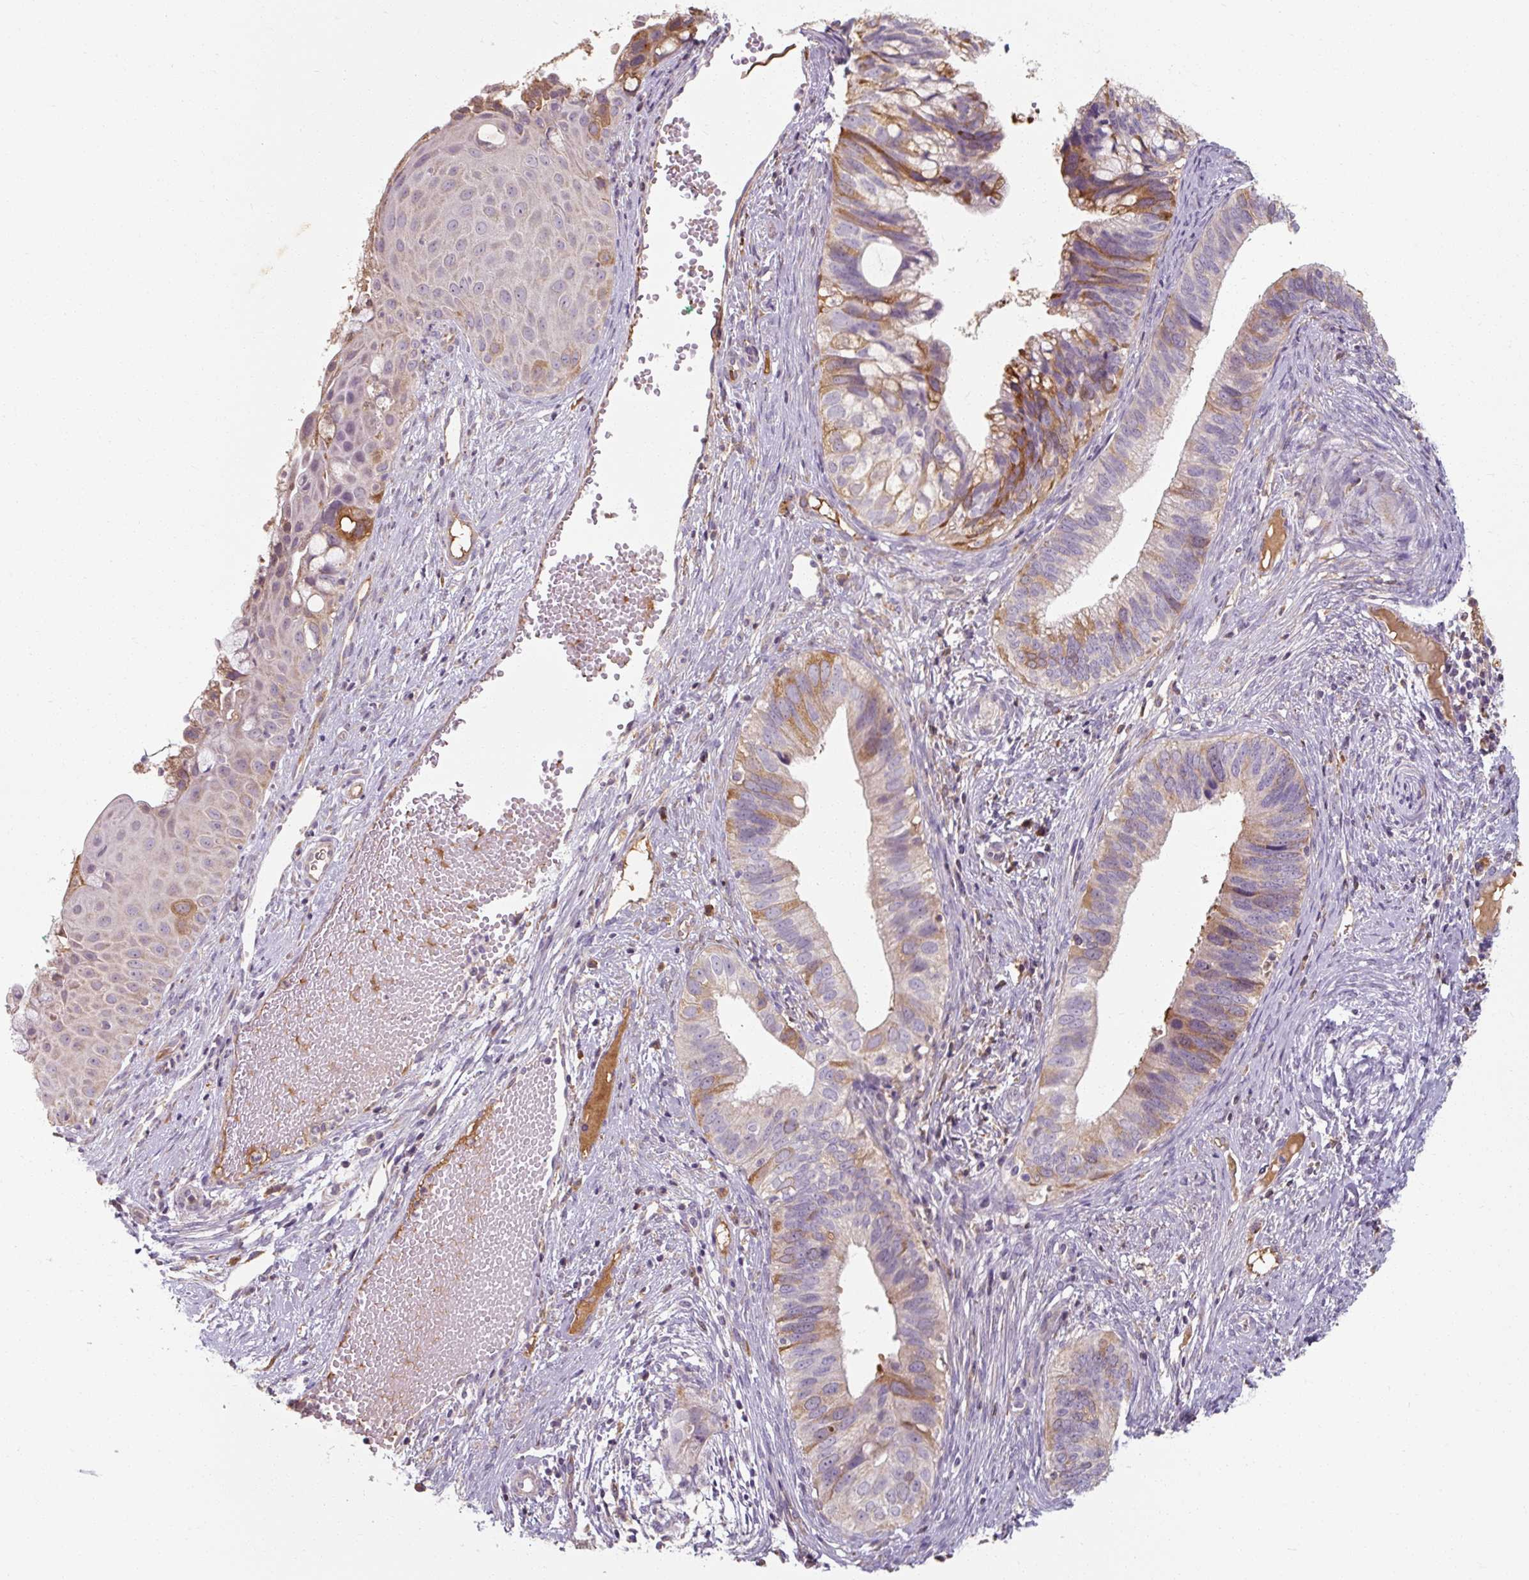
{"staining": {"intensity": "moderate", "quantity": "25%-75%", "location": "cytoplasmic/membranous"}, "tissue": "cervical cancer", "cell_type": "Tumor cells", "image_type": "cancer", "snomed": [{"axis": "morphology", "description": "Adenocarcinoma, NOS"}, {"axis": "topography", "description": "Cervix"}], "caption": "Immunohistochemistry of human cervical cancer exhibits medium levels of moderate cytoplasmic/membranous staining in about 25%-75% of tumor cells.", "gene": "TSEN54", "patient": {"sex": "female", "age": 42}}